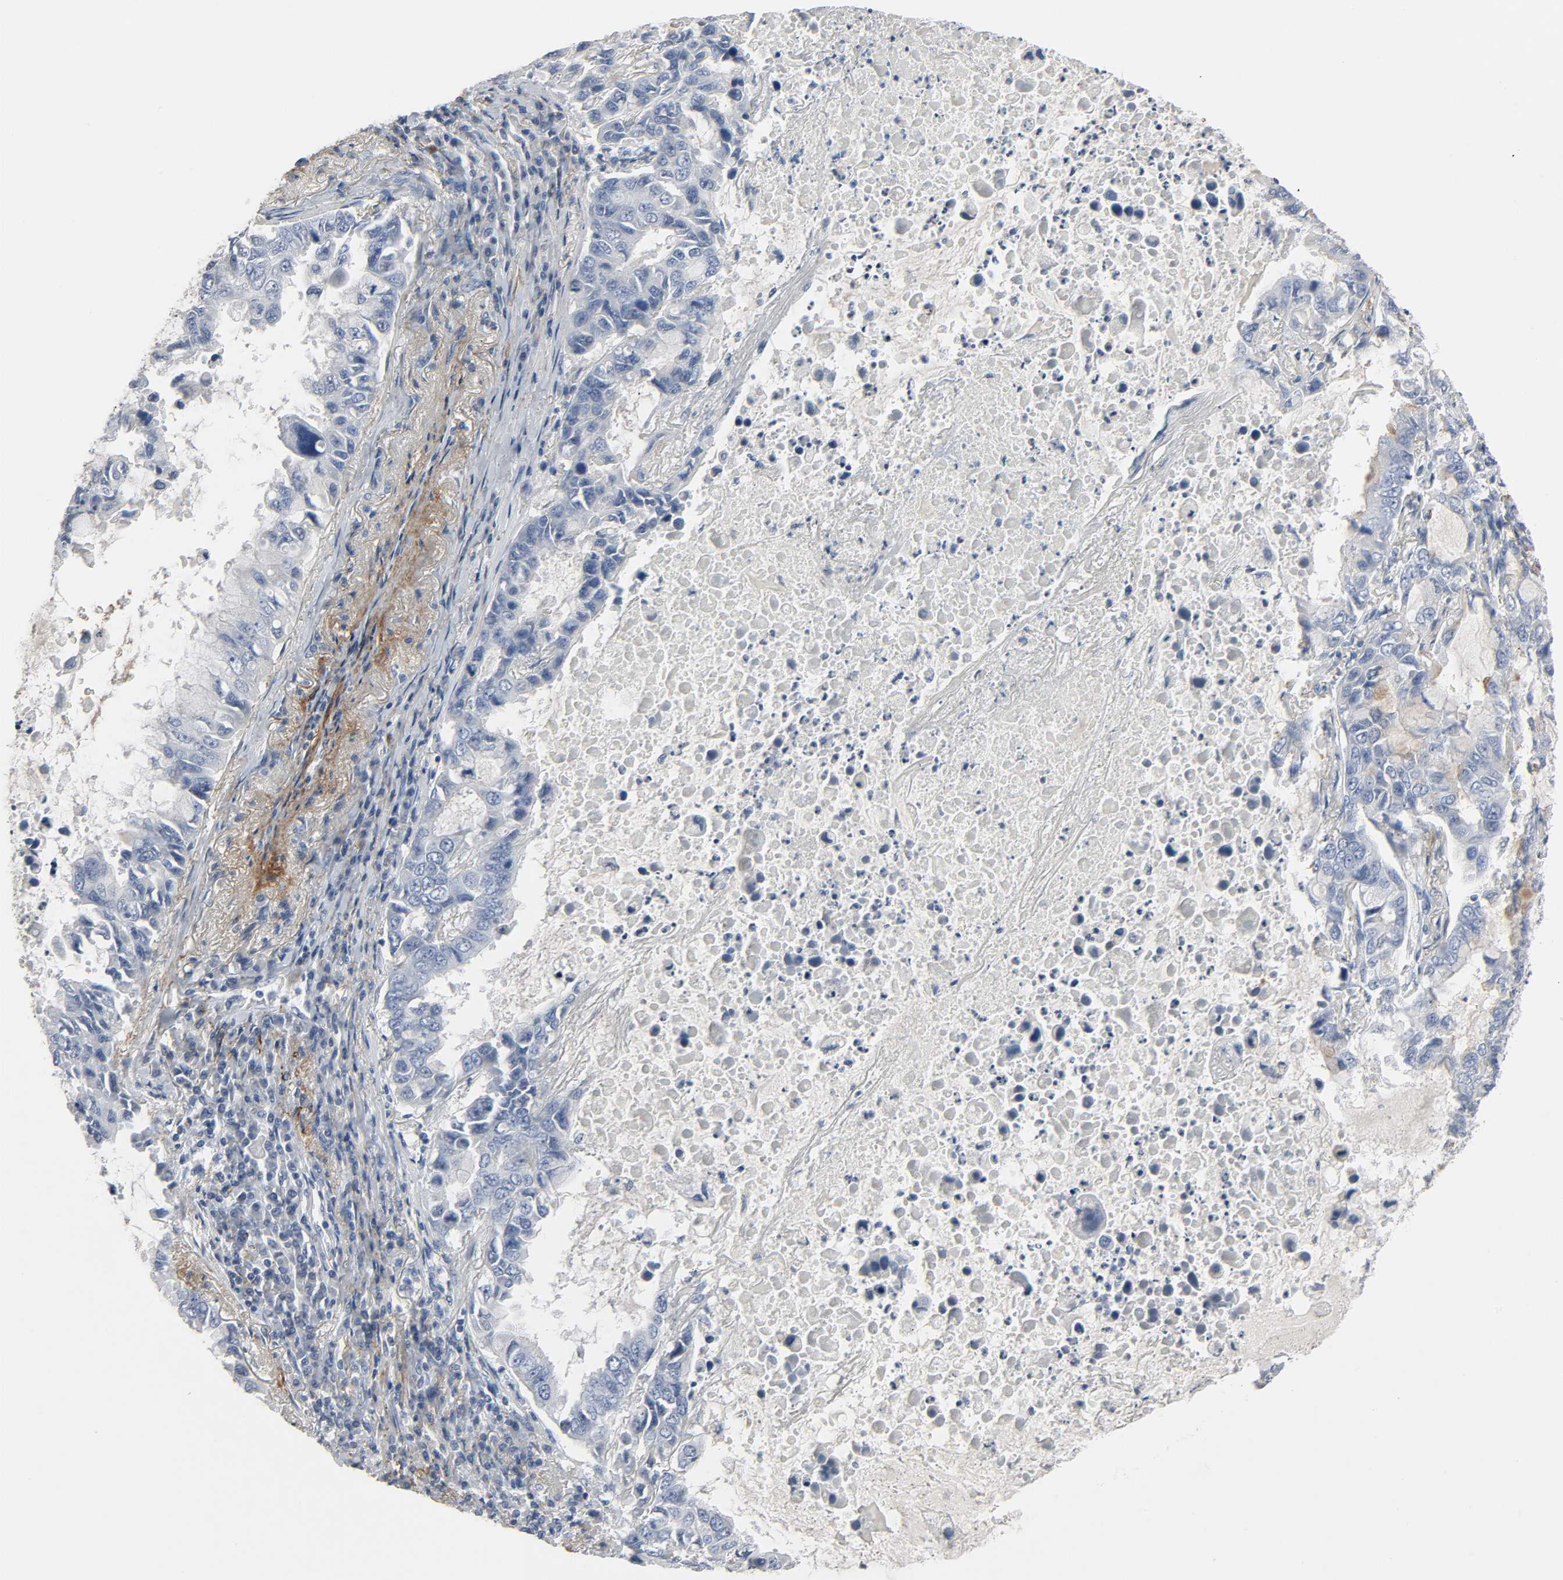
{"staining": {"intensity": "negative", "quantity": "none", "location": "none"}, "tissue": "lung cancer", "cell_type": "Tumor cells", "image_type": "cancer", "snomed": [{"axis": "morphology", "description": "Adenocarcinoma, NOS"}, {"axis": "topography", "description": "Lung"}], "caption": "DAB (3,3'-diaminobenzidine) immunohistochemical staining of human lung cancer (adenocarcinoma) shows no significant staining in tumor cells.", "gene": "FBLN5", "patient": {"sex": "male", "age": 64}}